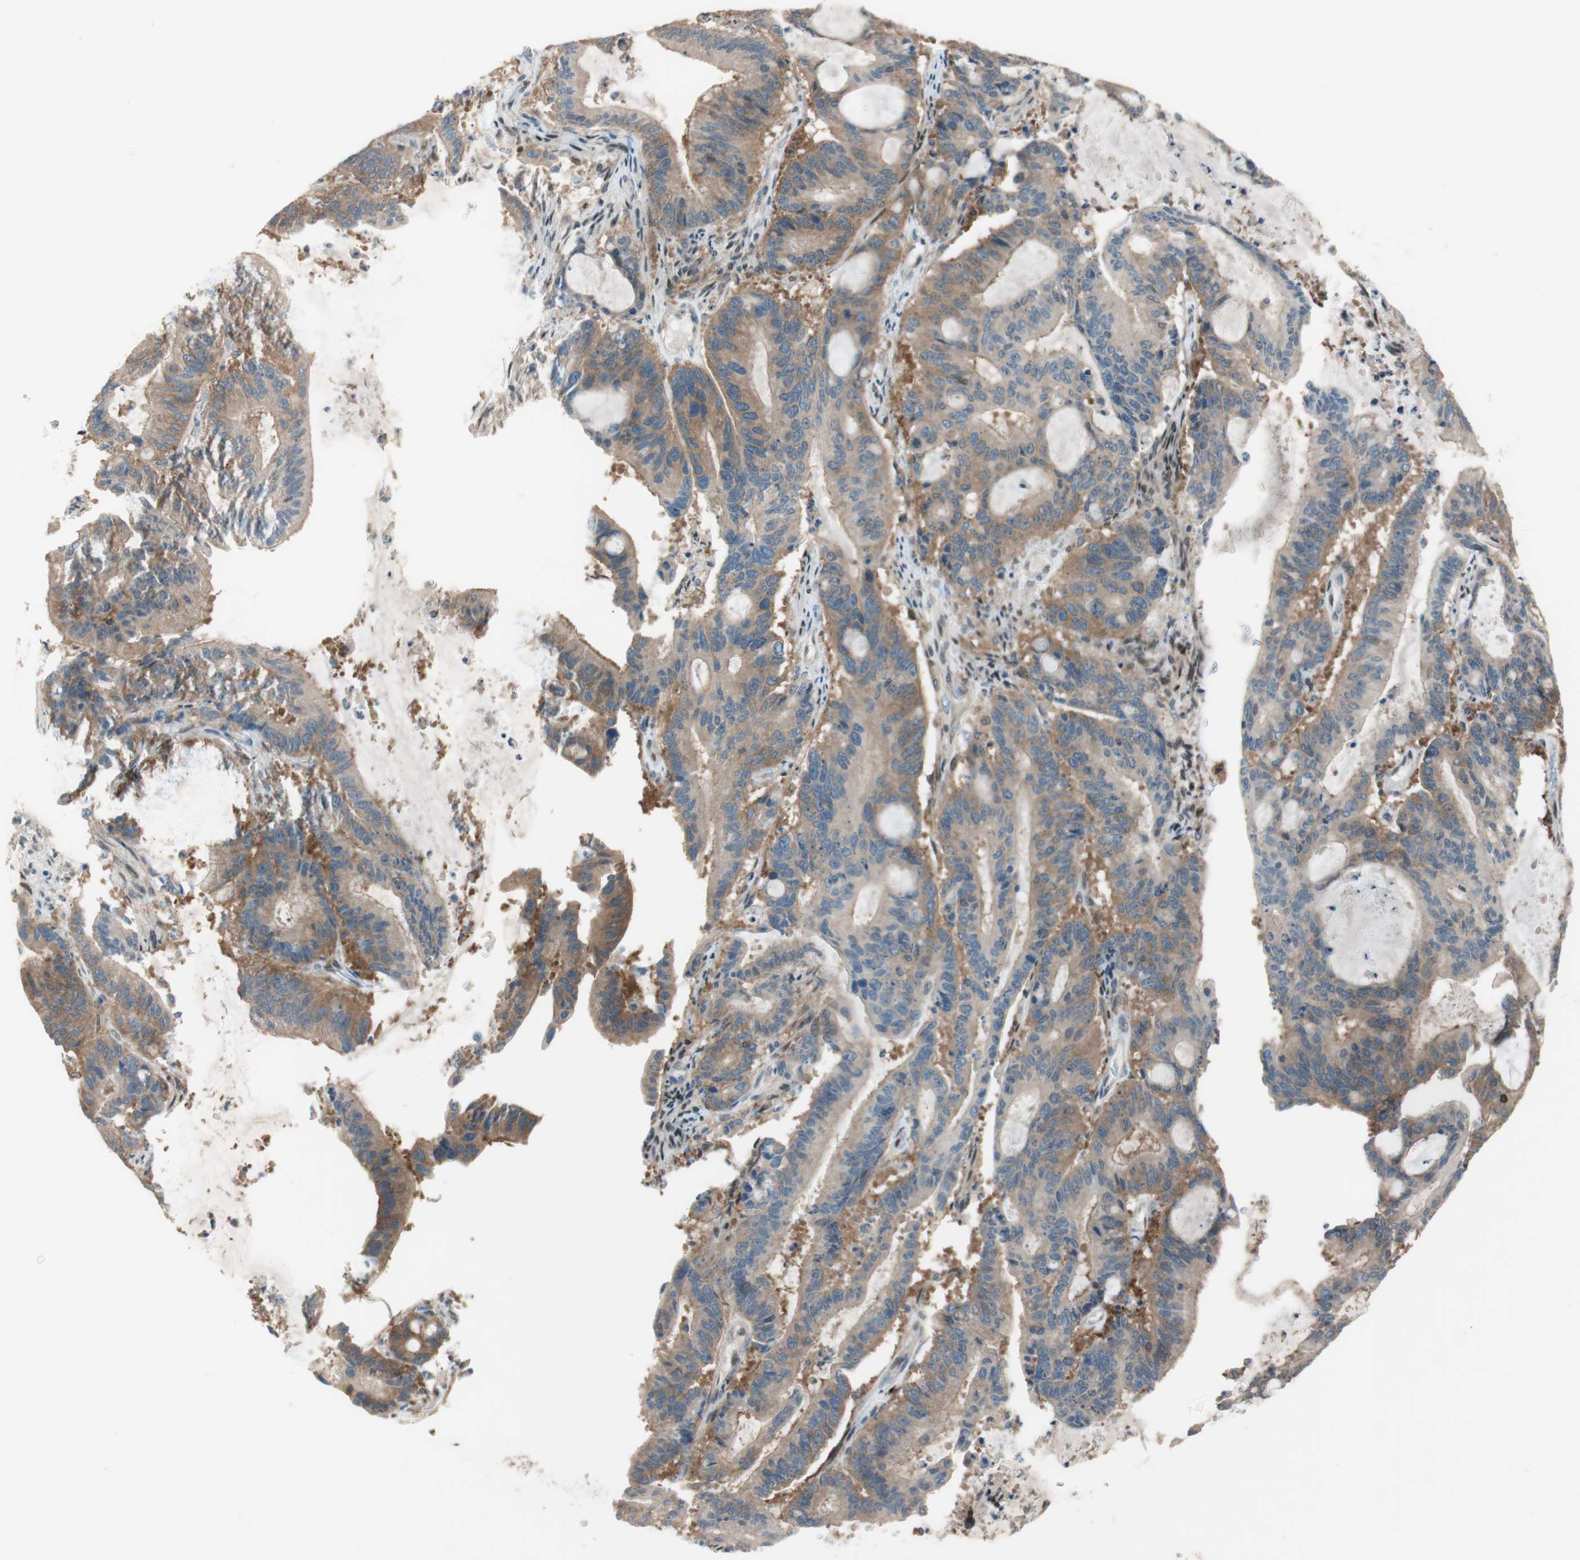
{"staining": {"intensity": "moderate", "quantity": ">75%", "location": "cytoplasmic/membranous"}, "tissue": "liver cancer", "cell_type": "Tumor cells", "image_type": "cancer", "snomed": [{"axis": "morphology", "description": "Cholangiocarcinoma"}, {"axis": "topography", "description": "Liver"}], "caption": "Approximately >75% of tumor cells in human cholangiocarcinoma (liver) display moderate cytoplasmic/membranous protein positivity as visualized by brown immunohistochemical staining.", "gene": "BIN1", "patient": {"sex": "female", "age": 73}}